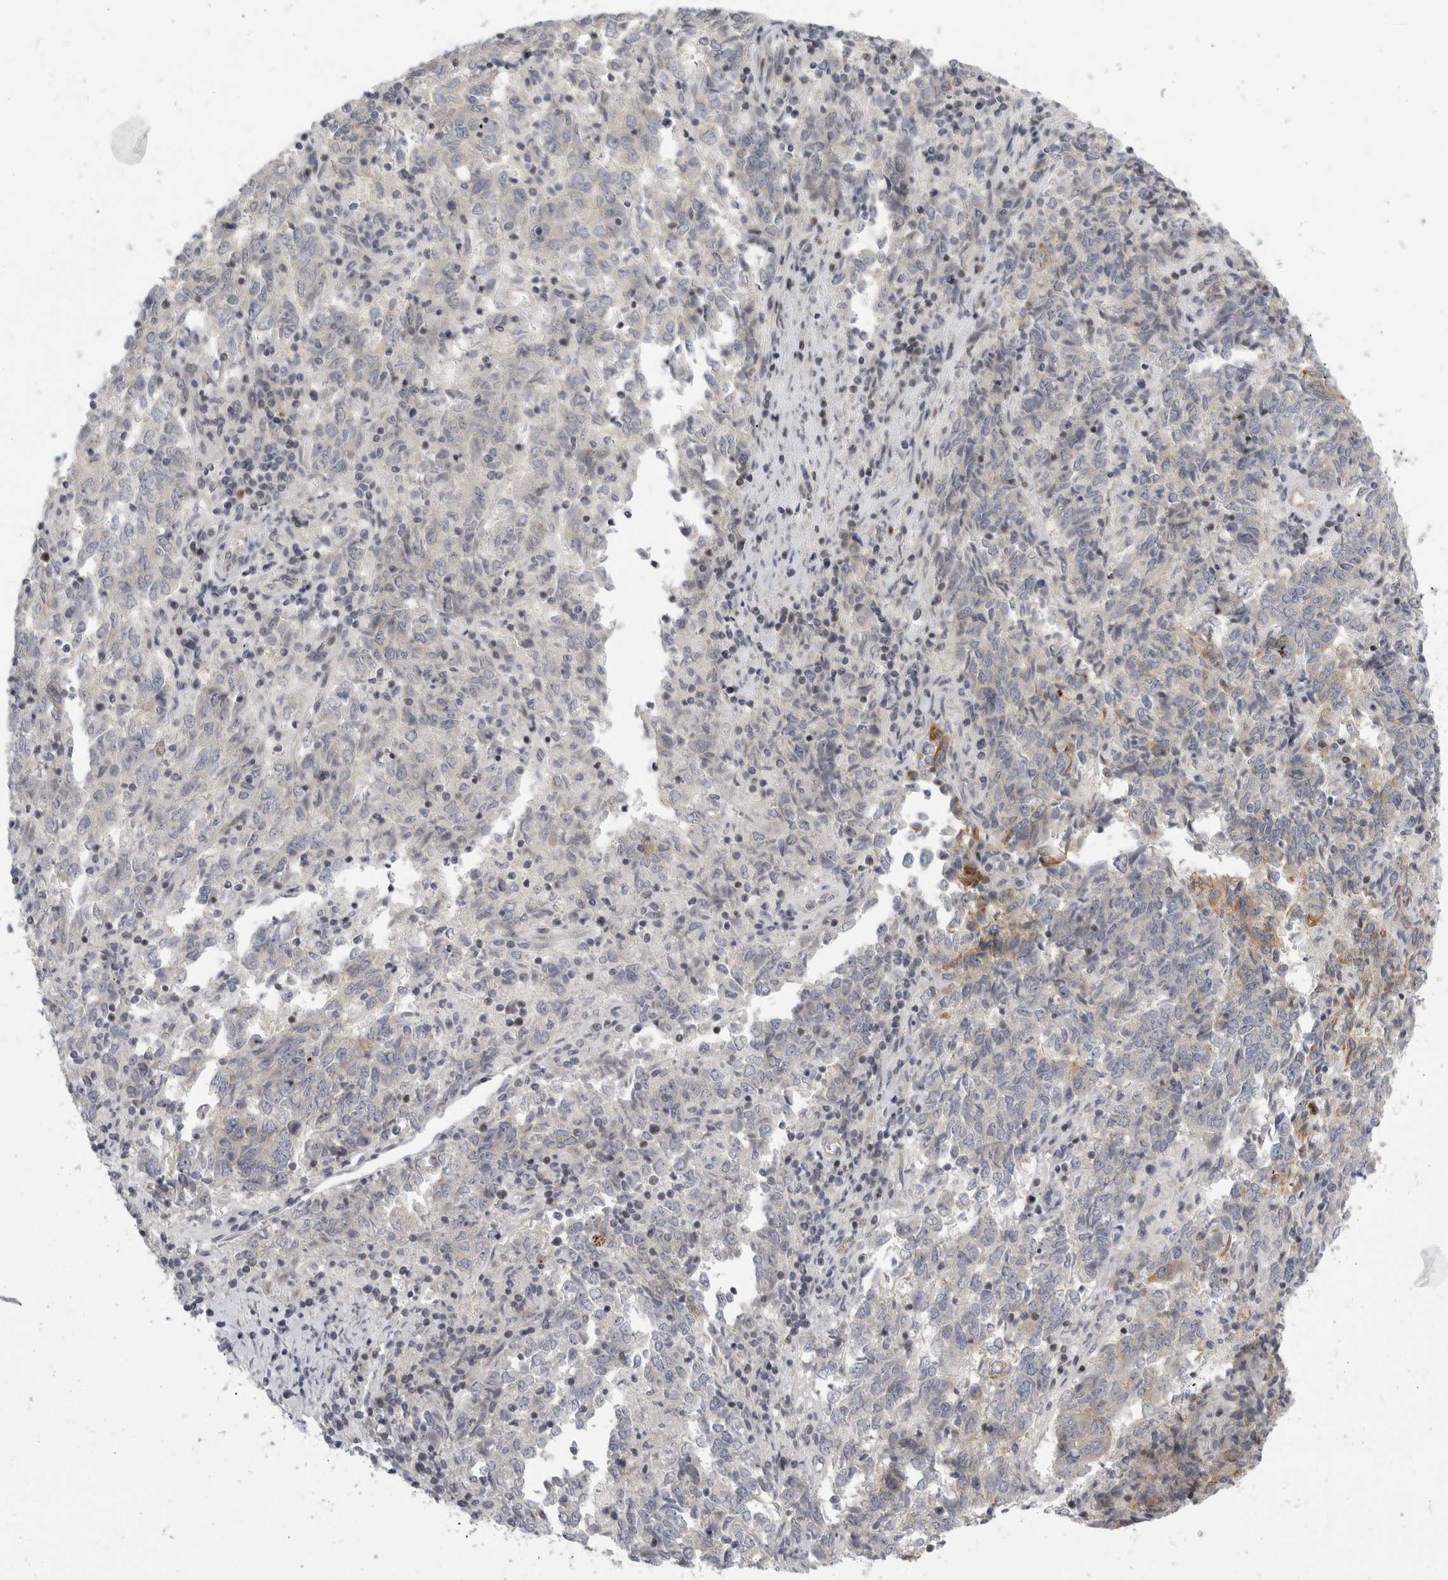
{"staining": {"intensity": "negative", "quantity": "none", "location": "none"}, "tissue": "endometrial cancer", "cell_type": "Tumor cells", "image_type": "cancer", "snomed": [{"axis": "morphology", "description": "Adenocarcinoma, NOS"}, {"axis": "topography", "description": "Endometrium"}], "caption": "Tumor cells are negative for brown protein staining in endometrial adenocarcinoma.", "gene": "UTP25", "patient": {"sex": "female", "age": 80}}